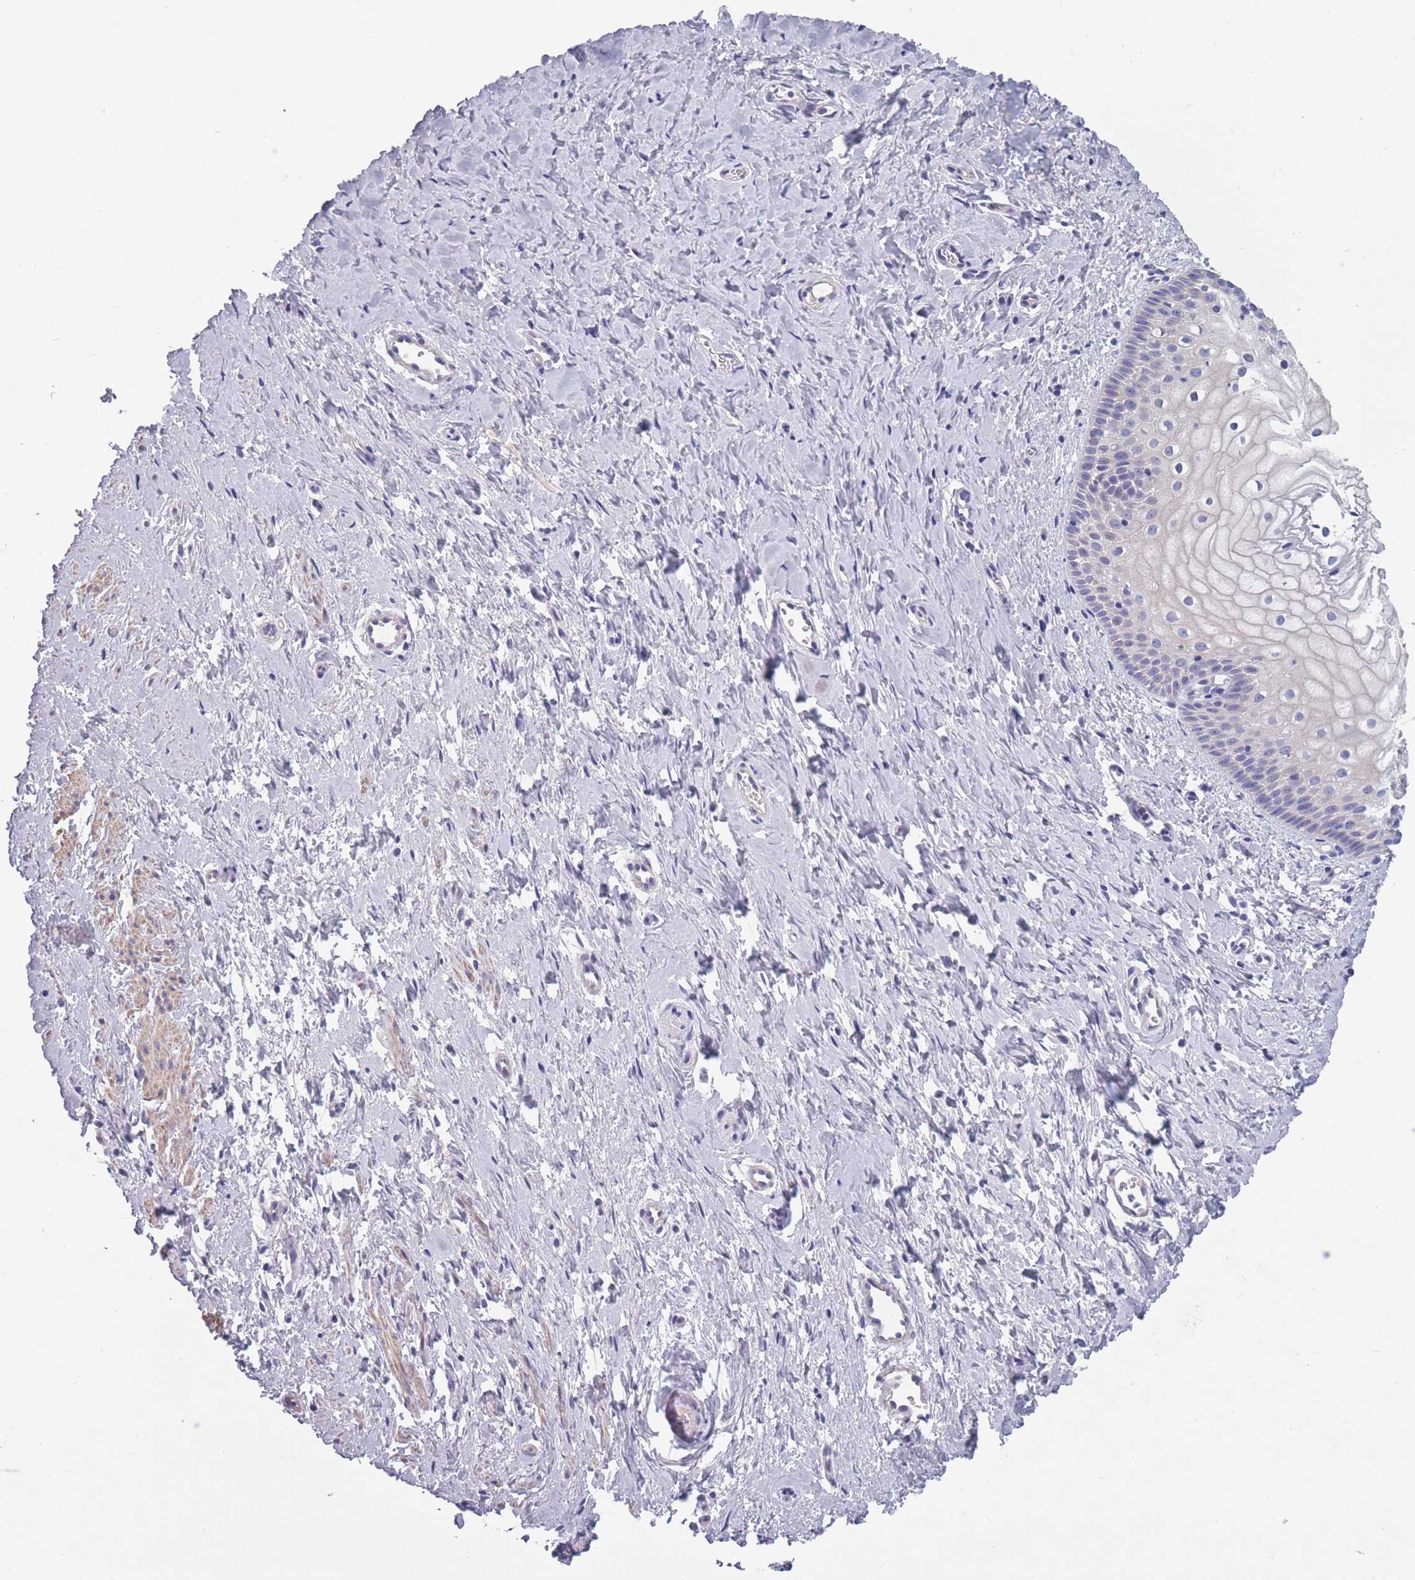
{"staining": {"intensity": "negative", "quantity": "none", "location": "none"}, "tissue": "vagina", "cell_type": "Squamous epithelial cells", "image_type": "normal", "snomed": [{"axis": "morphology", "description": "Normal tissue, NOS"}, {"axis": "topography", "description": "Vagina"}], "caption": "This is a micrograph of immunohistochemistry (IHC) staining of benign vagina, which shows no expression in squamous epithelial cells. (DAB IHC, high magnification).", "gene": "OR4C5", "patient": {"sex": "female", "age": 56}}